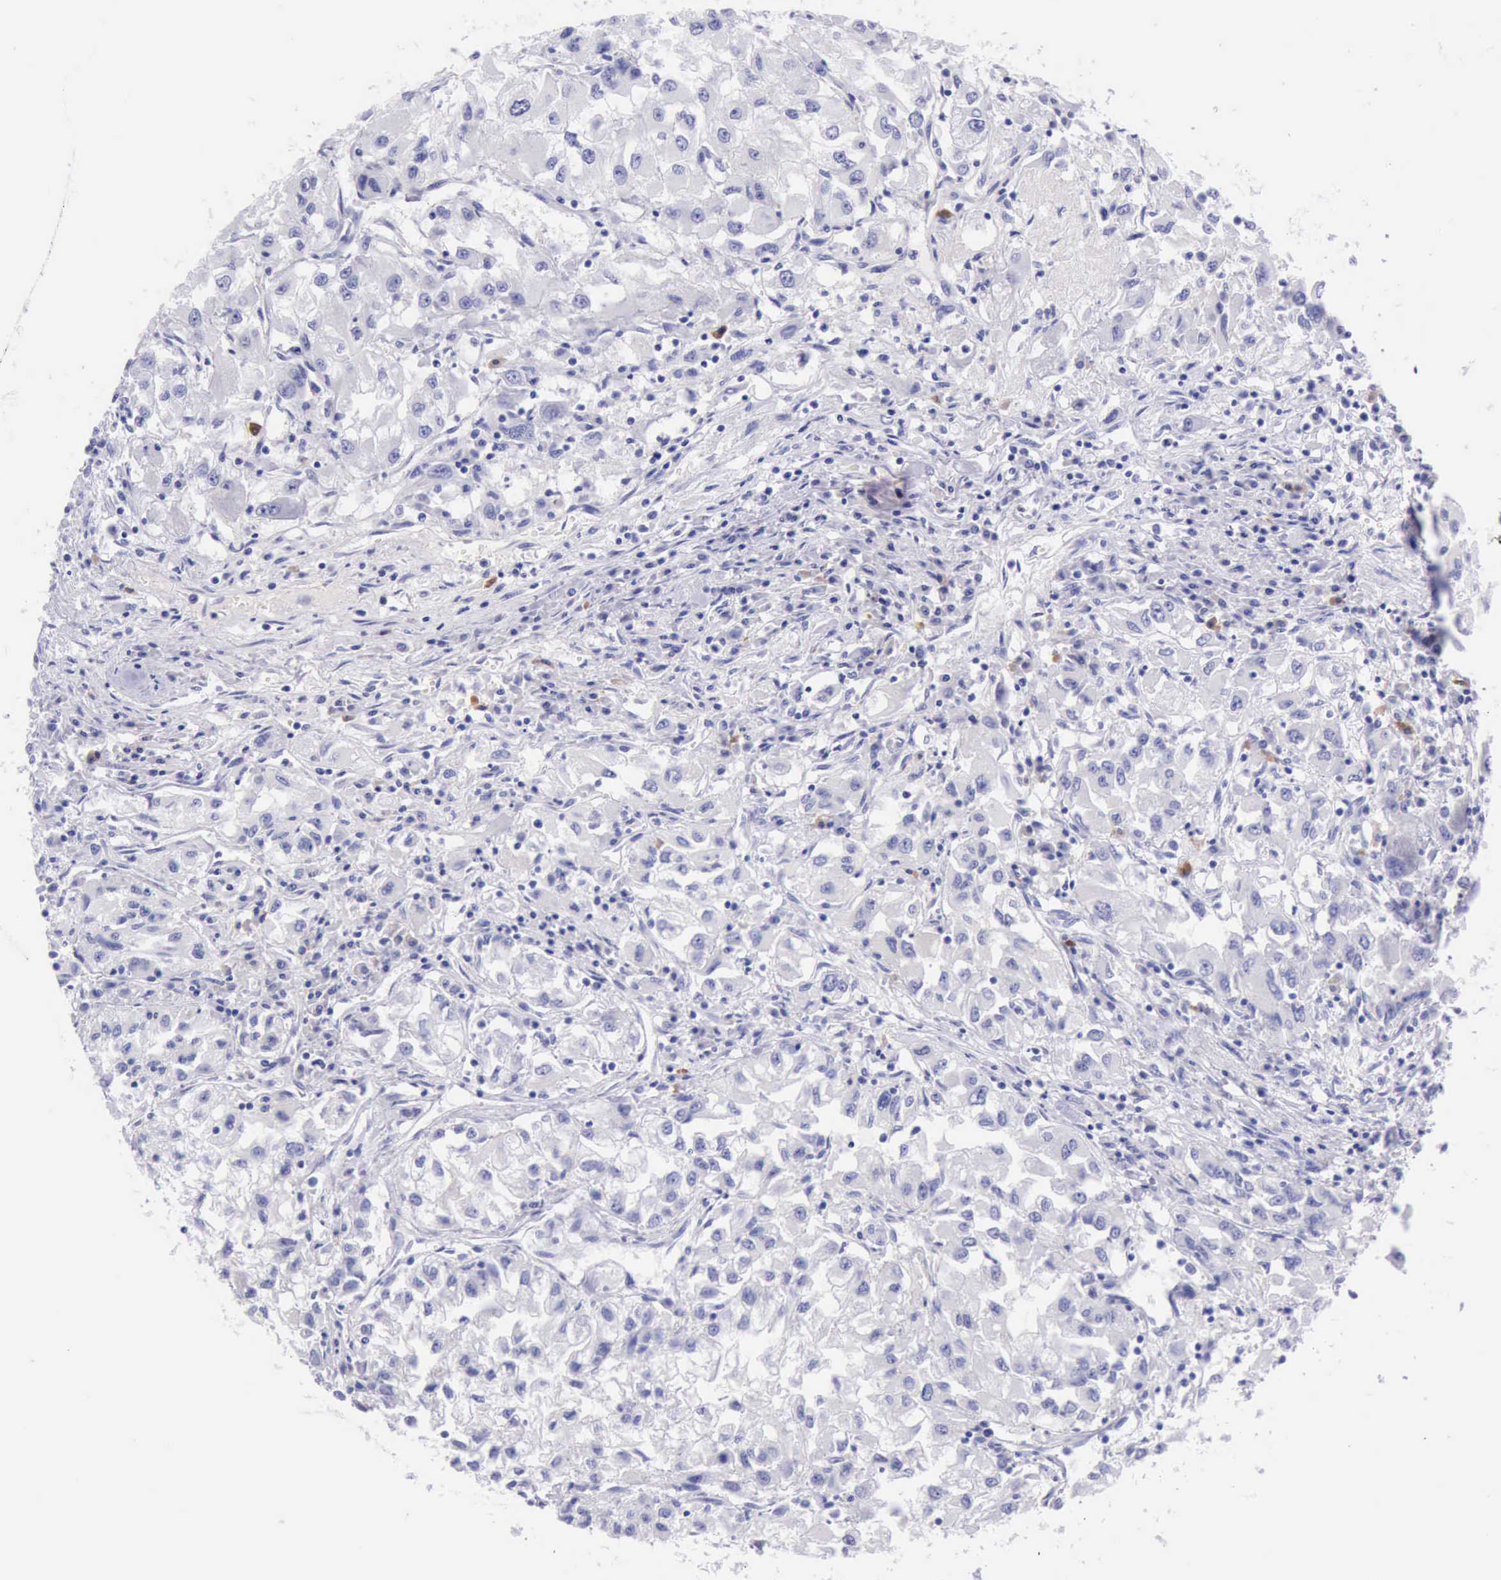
{"staining": {"intensity": "negative", "quantity": "none", "location": "none"}, "tissue": "renal cancer", "cell_type": "Tumor cells", "image_type": "cancer", "snomed": [{"axis": "morphology", "description": "Adenocarcinoma, NOS"}, {"axis": "topography", "description": "Kidney"}], "caption": "IHC micrograph of renal cancer (adenocarcinoma) stained for a protein (brown), which shows no staining in tumor cells.", "gene": "KRT8", "patient": {"sex": "male", "age": 59}}